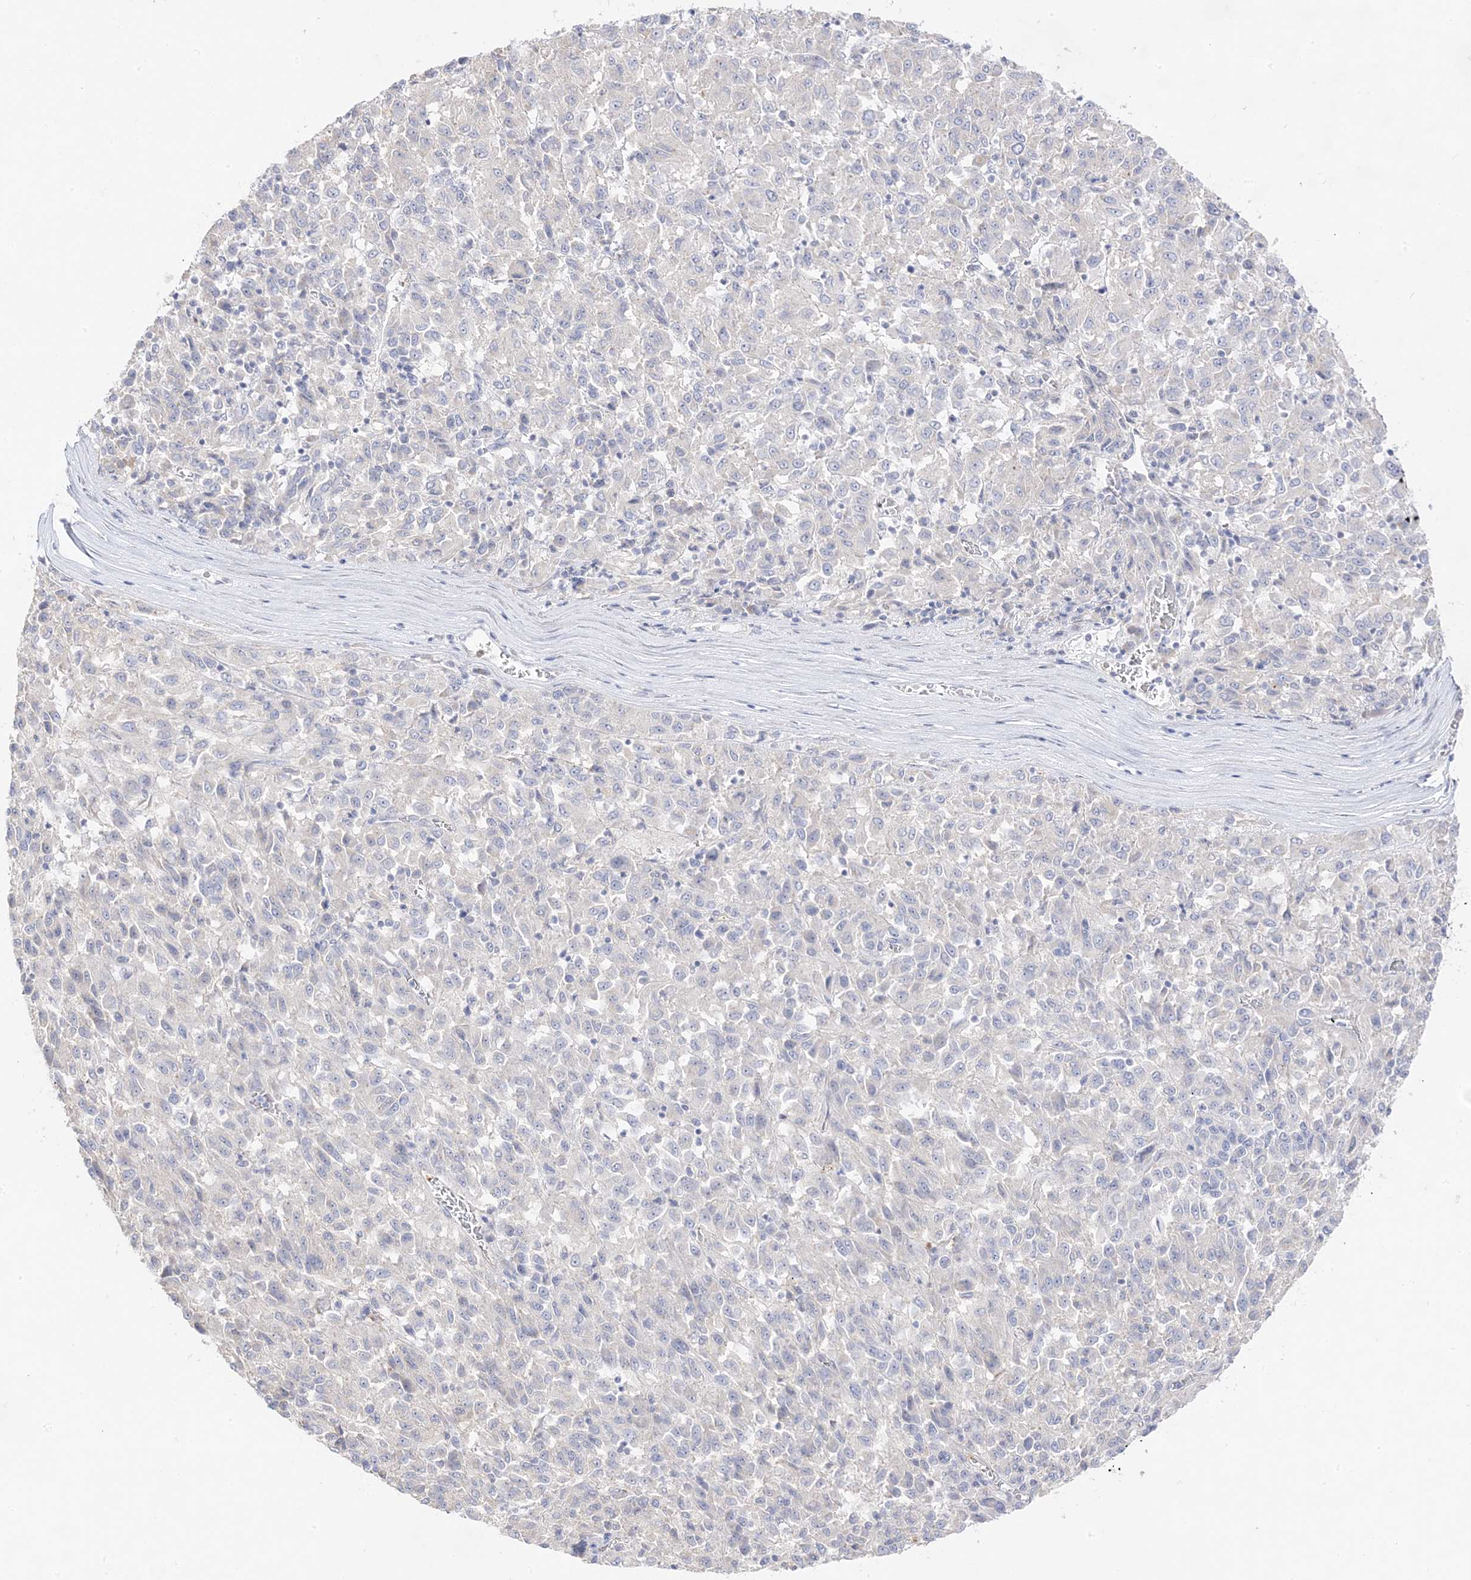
{"staining": {"intensity": "negative", "quantity": "none", "location": "none"}, "tissue": "melanoma", "cell_type": "Tumor cells", "image_type": "cancer", "snomed": [{"axis": "morphology", "description": "Malignant melanoma, Metastatic site"}, {"axis": "topography", "description": "Lung"}], "caption": "This photomicrograph is of malignant melanoma (metastatic site) stained with immunohistochemistry (IHC) to label a protein in brown with the nuclei are counter-stained blue. There is no expression in tumor cells.", "gene": "TRANK1", "patient": {"sex": "male", "age": 64}}